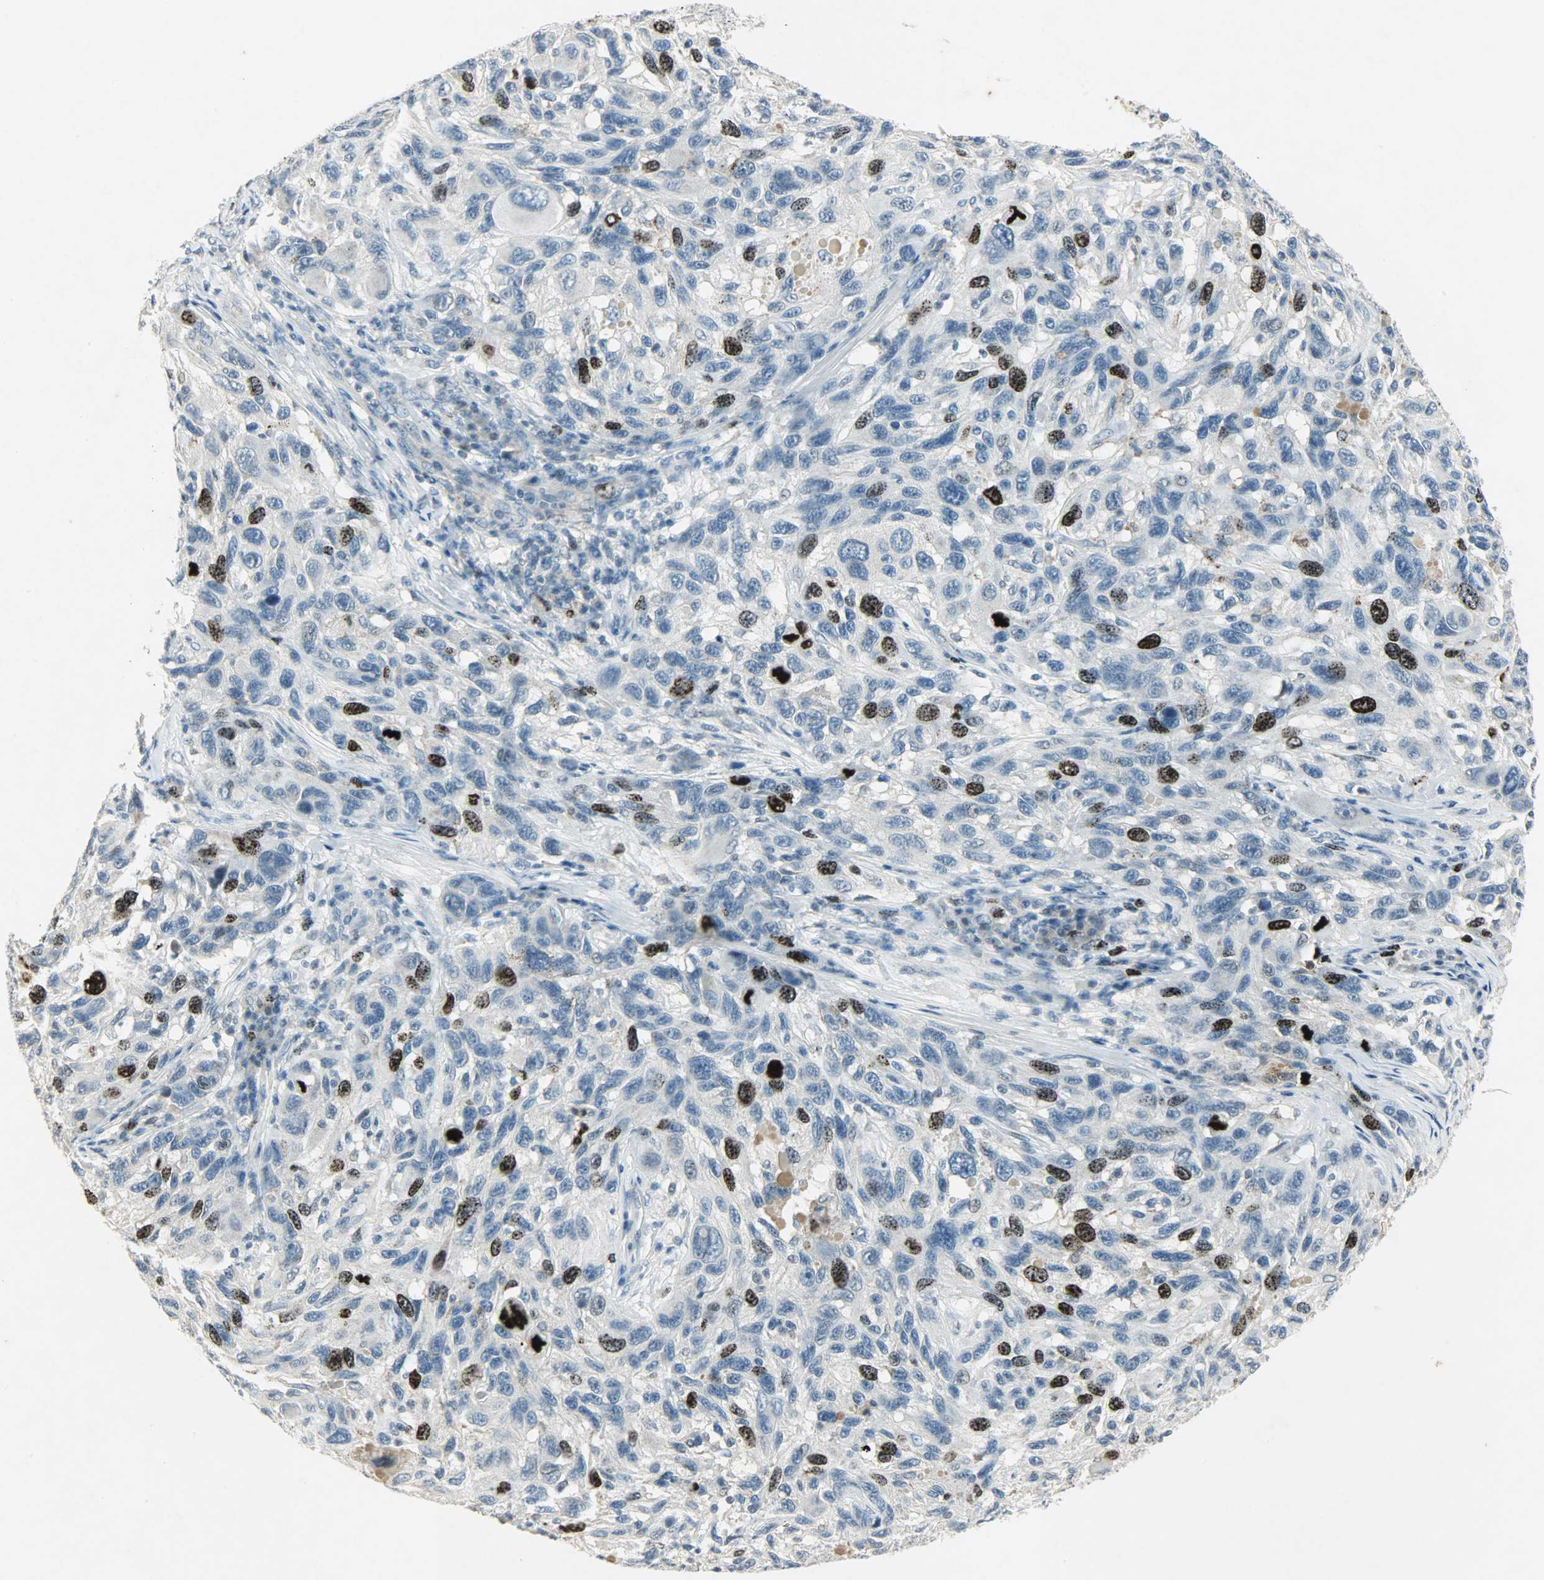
{"staining": {"intensity": "strong", "quantity": "25%-75%", "location": "nuclear"}, "tissue": "melanoma", "cell_type": "Tumor cells", "image_type": "cancer", "snomed": [{"axis": "morphology", "description": "Malignant melanoma, NOS"}, {"axis": "topography", "description": "Skin"}], "caption": "Strong nuclear protein staining is present in about 25%-75% of tumor cells in melanoma.", "gene": "AURKB", "patient": {"sex": "male", "age": 53}}